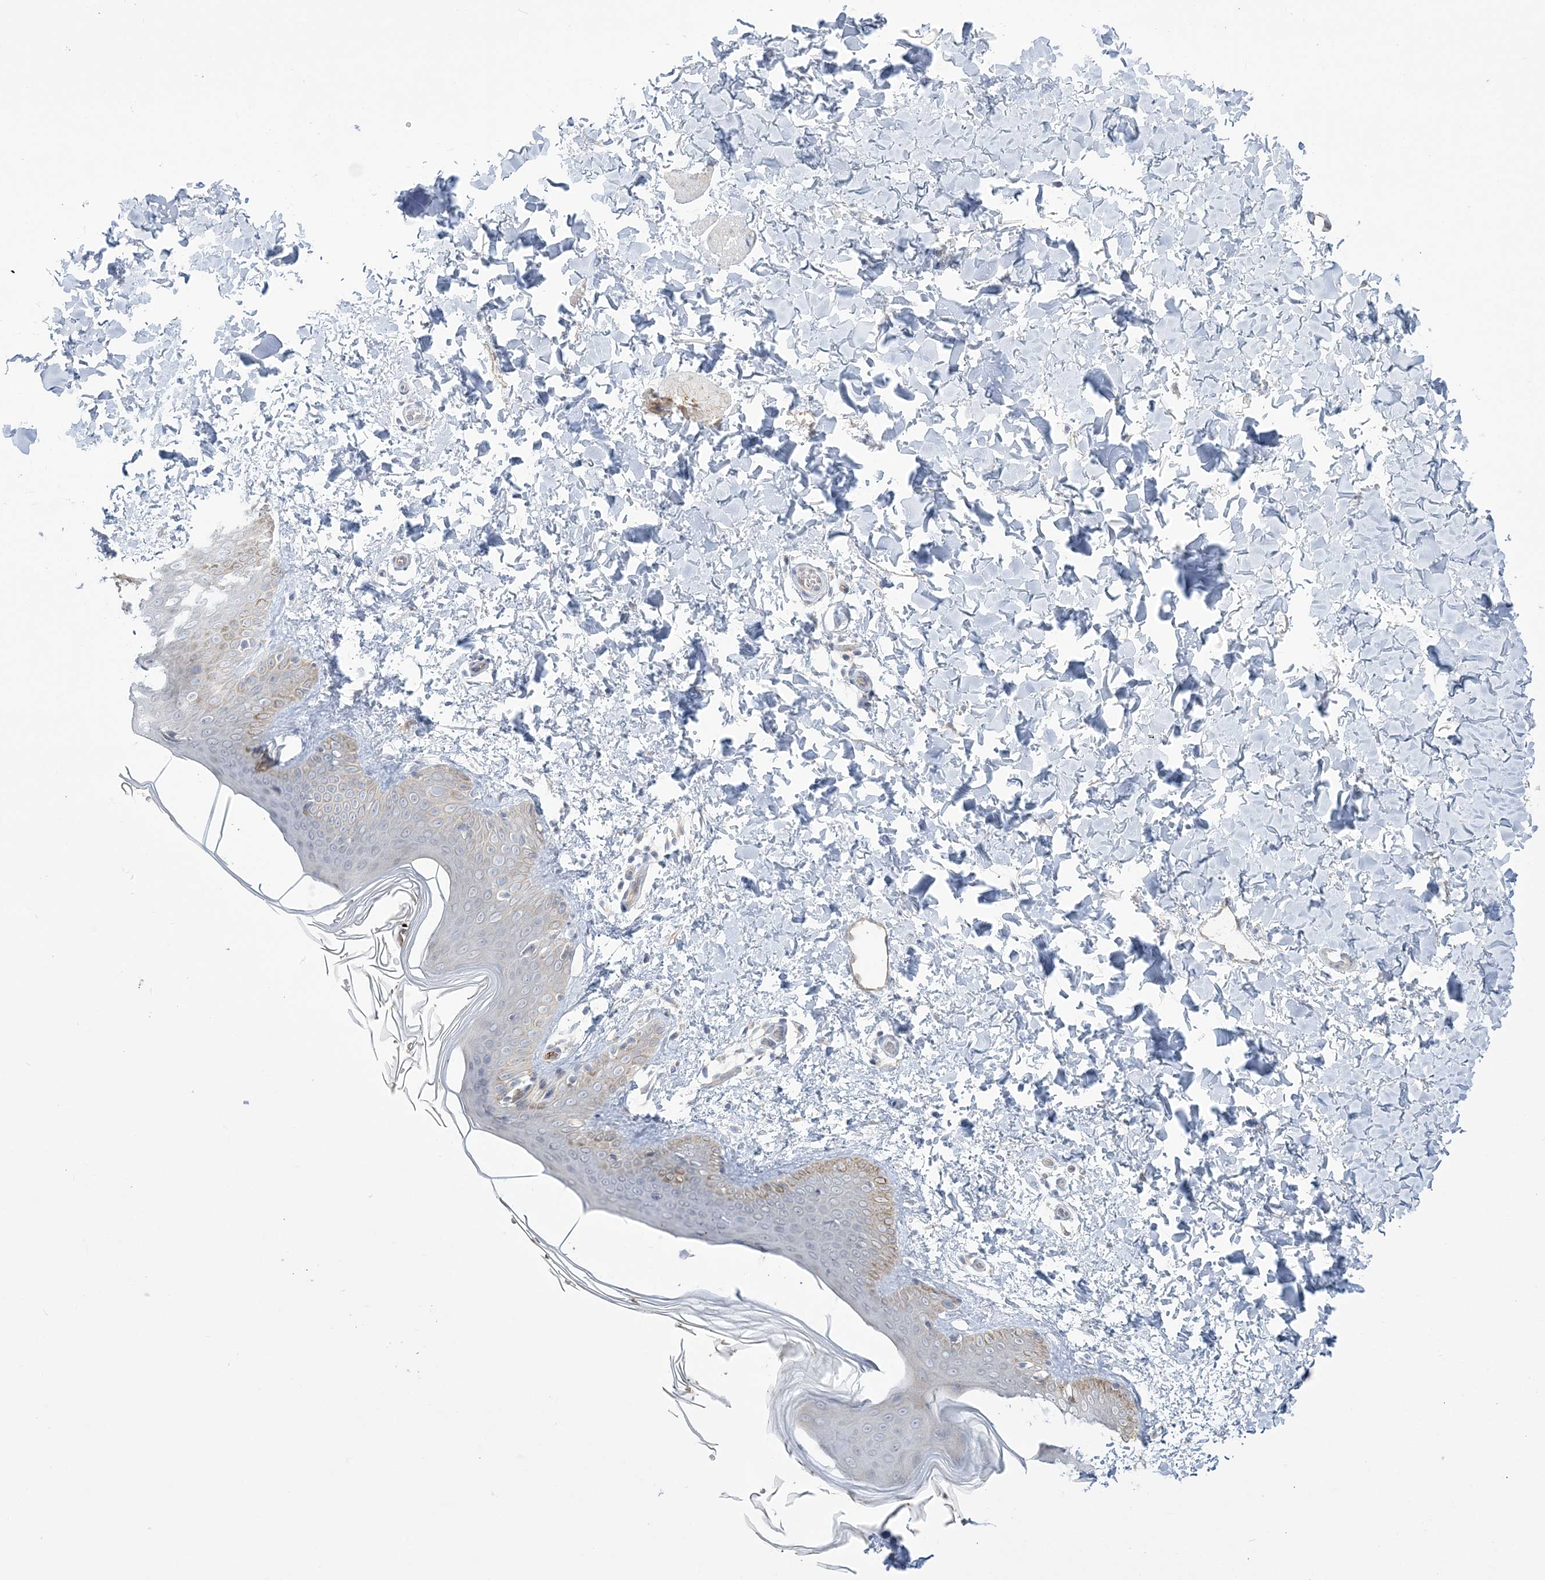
{"staining": {"intensity": "negative", "quantity": "none", "location": "none"}, "tissue": "skin", "cell_type": "Fibroblasts", "image_type": "normal", "snomed": [{"axis": "morphology", "description": "Normal tissue, NOS"}, {"axis": "topography", "description": "Skin"}], "caption": "The histopathology image displays no significant positivity in fibroblasts of skin.", "gene": "FARSB", "patient": {"sex": "male", "age": 36}}